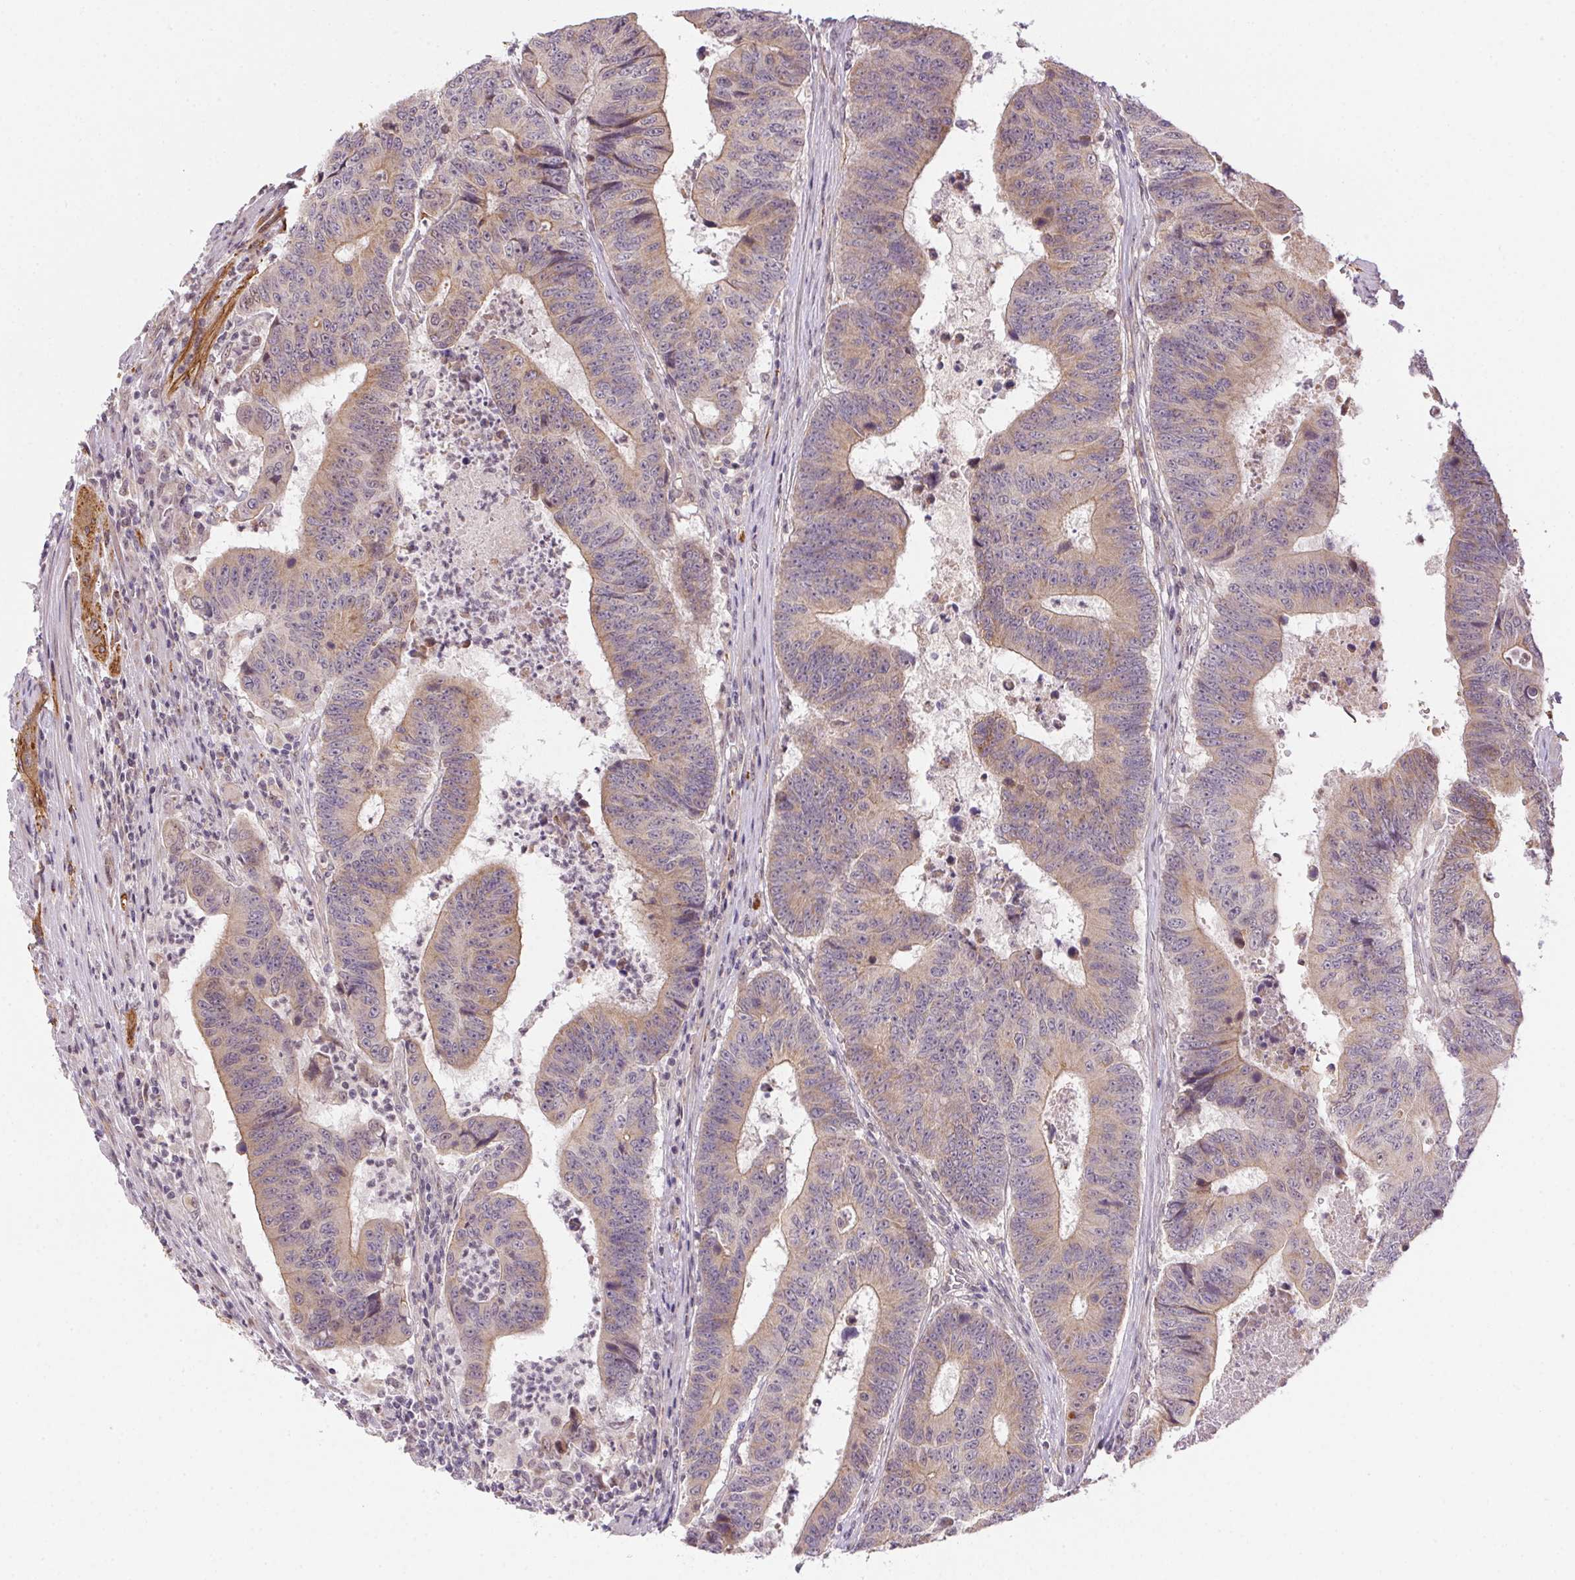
{"staining": {"intensity": "weak", "quantity": "<25%", "location": "cytoplasmic/membranous"}, "tissue": "colorectal cancer", "cell_type": "Tumor cells", "image_type": "cancer", "snomed": [{"axis": "morphology", "description": "Adenocarcinoma, NOS"}, {"axis": "topography", "description": "Colon"}], "caption": "Immunohistochemistry image of human colorectal adenocarcinoma stained for a protein (brown), which exhibits no expression in tumor cells.", "gene": "CFAP92", "patient": {"sex": "female", "age": 48}}